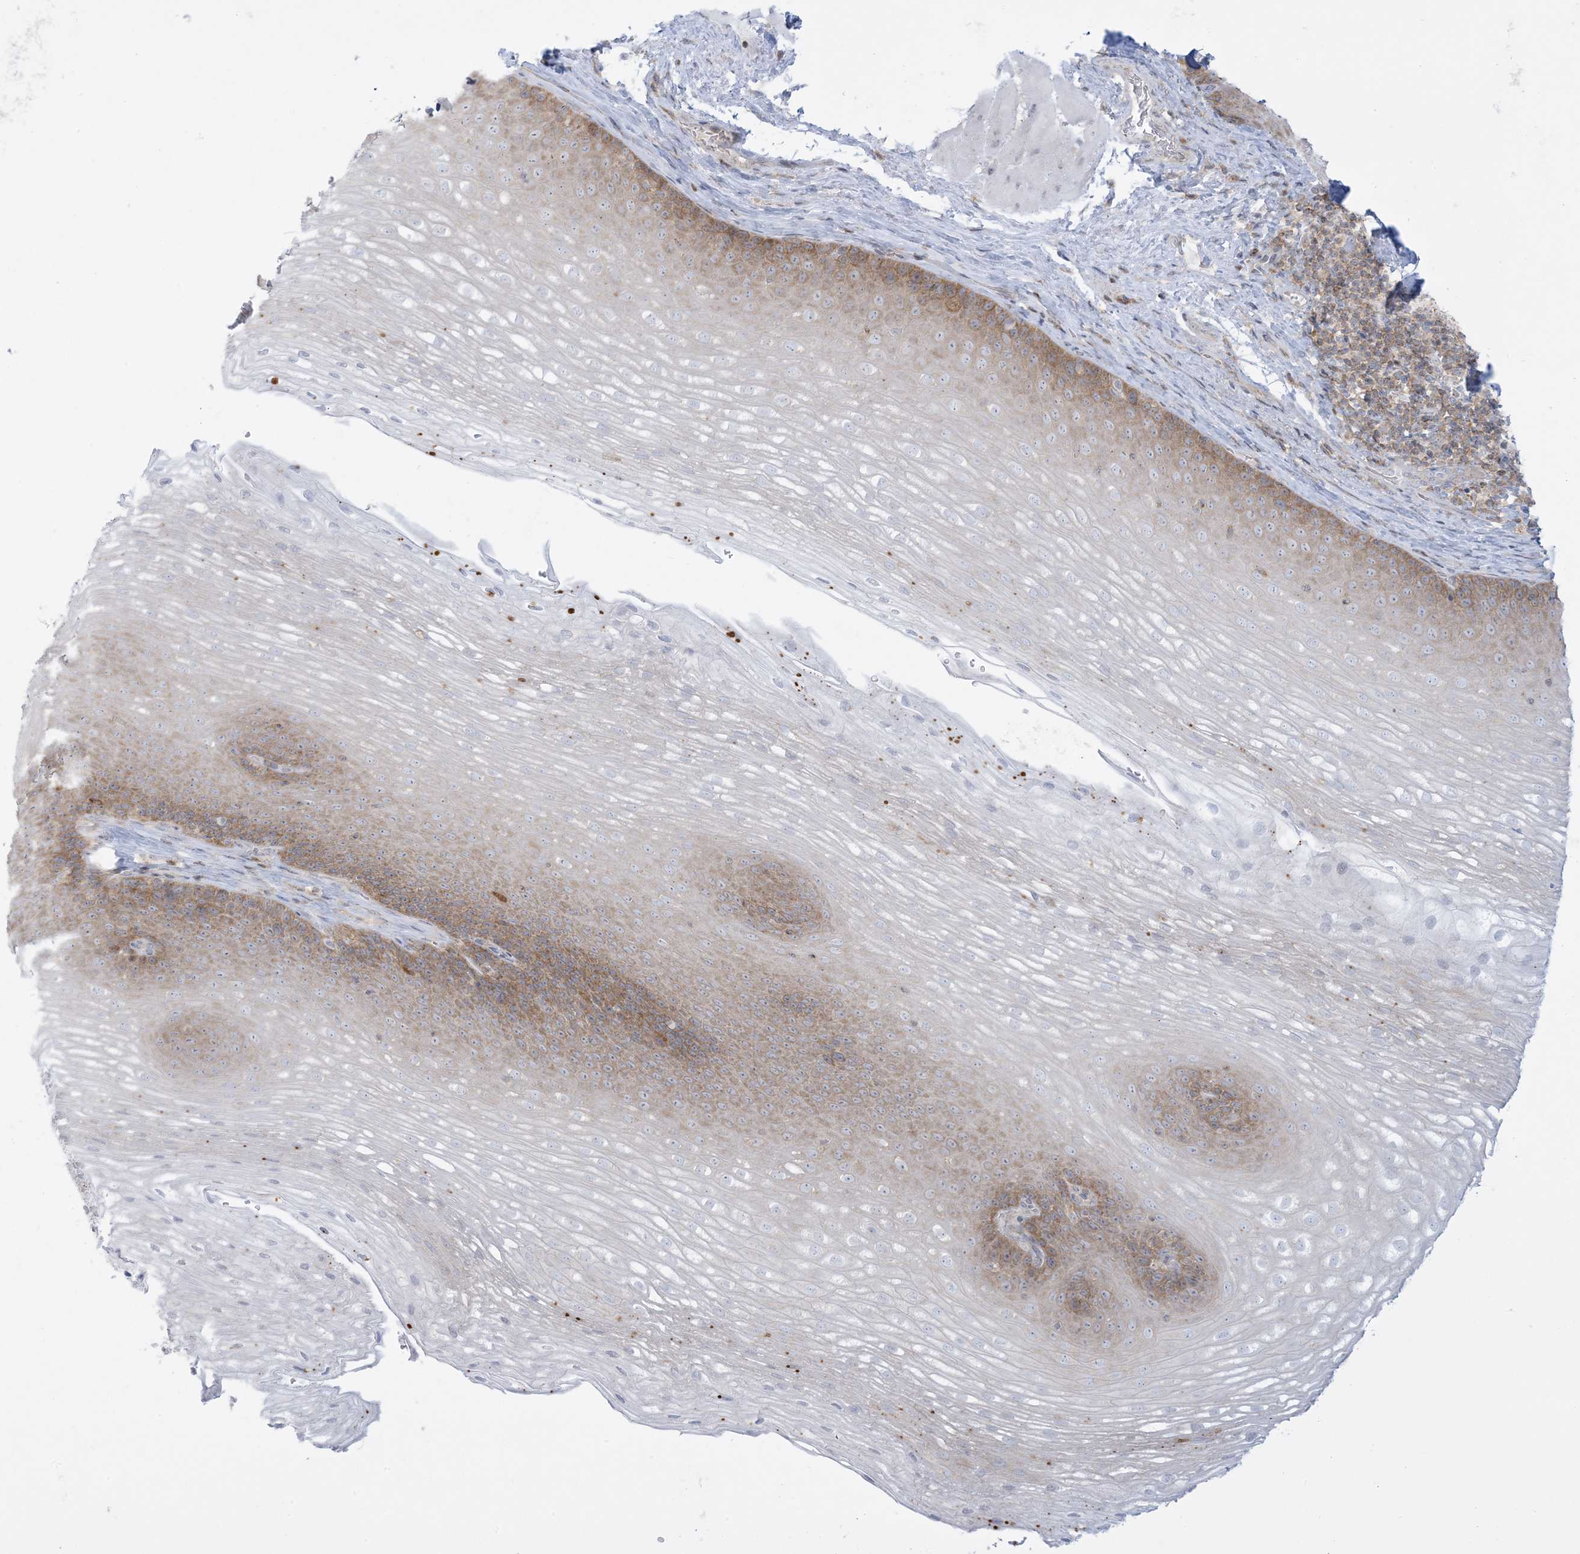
{"staining": {"intensity": "moderate", "quantity": "25%-75%", "location": "cytoplasmic/membranous"}, "tissue": "esophagus", "cell_type": "Squamous epithelial cells", "image_type": "normal", "snomed": [{"axis": "morphology", "description": "Normal tissue, NOS"}, {"axis": "topography", "description": "Esophagus"}], "caption": "Immunohistochemistry (DAB) staining of normal esophagus reveals moderate cytoplasmic/membranous protein staining in approximately 25%-75% of squamous epithelial cells.", "gene": "SLAMF9", "patient": {"sex": "female", "age": 66}}